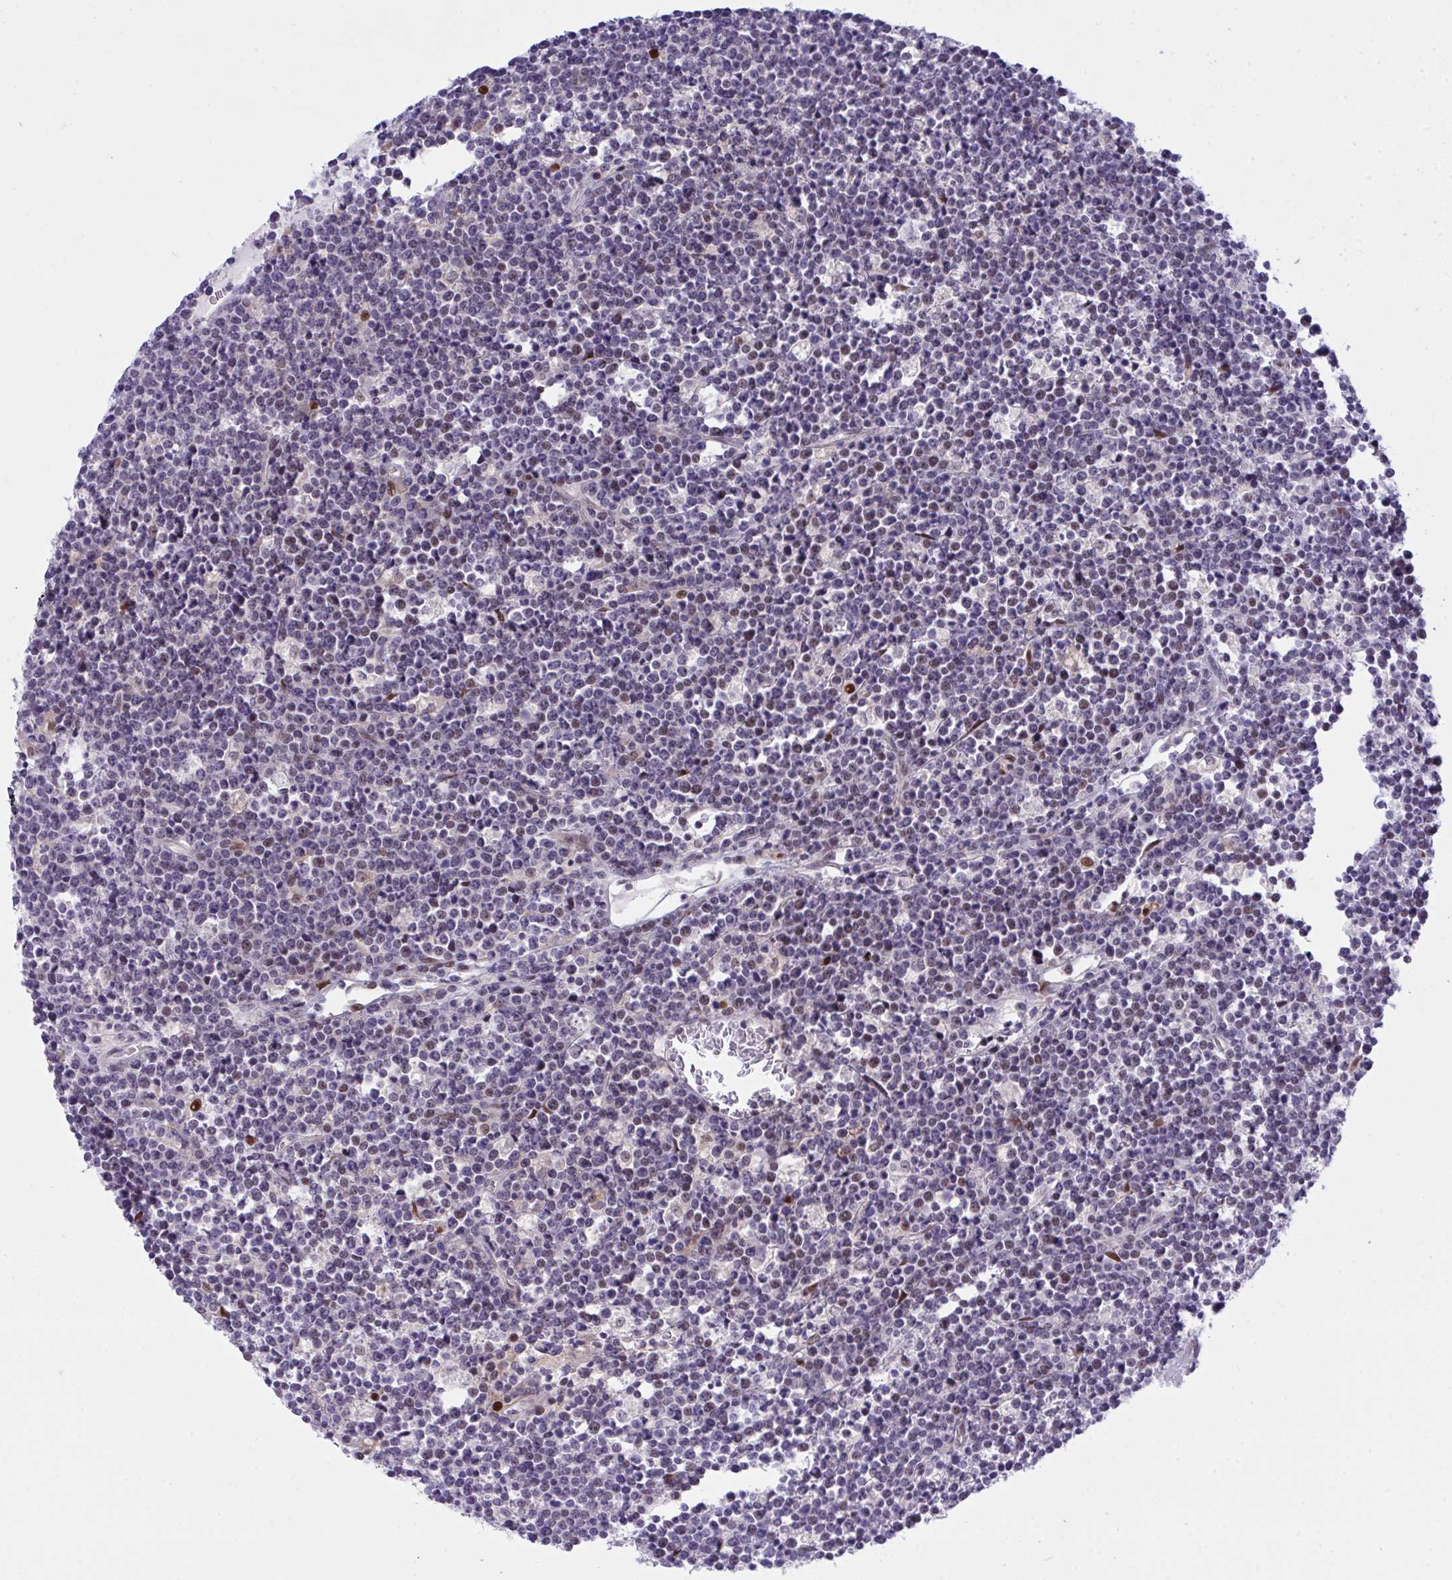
{"staining": {"intensity": "negative", "quantity": "none", "location": "none"}, "tissue": "lymphoma", "cell_type": "Tumor cells", "image_type": "cancer", "snomed": [{"axis": "morphology", "description": "Malignant lymphoma, non-Hodgkin's type, High grade"}, {"axis": "topography", "description": "Ovary"}], "caption": "Protein analysis of lymphoma displays no significant expression in tumor cells.", "gene": "ZNF554", "patient": {"sex": "female", "age": 56}}